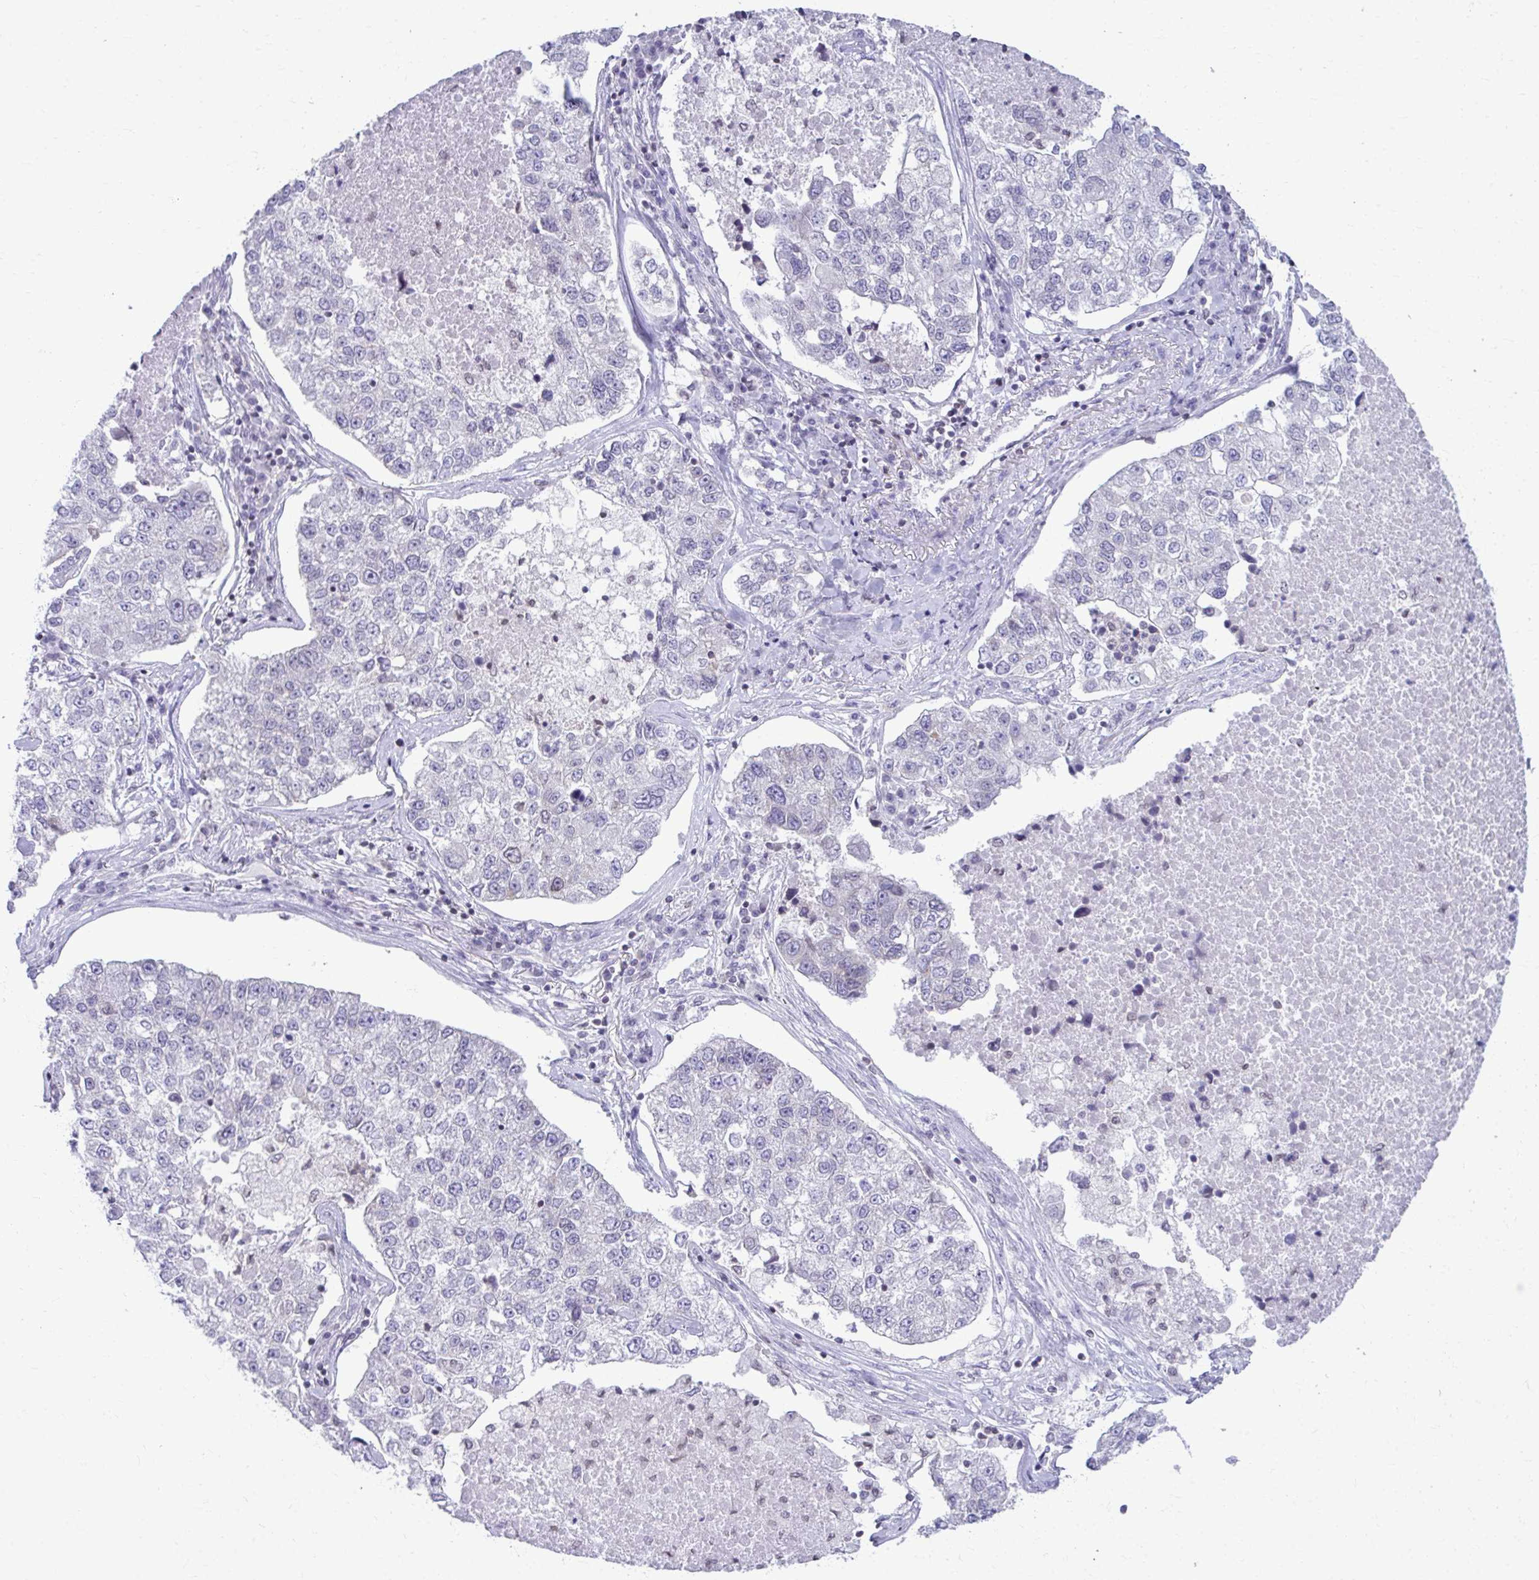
{"staining": {"intensity": "negative", "quantity": "none", "location": "none"}, "tissue": "lung cancer", "cell_type": "Tumor cells", "image_type": "cancer", "snomed": [{"axis": "morphology", "description": "Adenocarcinoma, NOS"}, {"axis": "topography", "description": "Lung"}], "caption": "This histopathology image is of lung adenocarcinoma stained with immunohistochemistry (IHC) to label a protein in brown with the nuclei are counter-stained blue. There is no expression in tumor cells.", "gene": "OR7A5", "patient": {"sex": "male", "age": 49}}